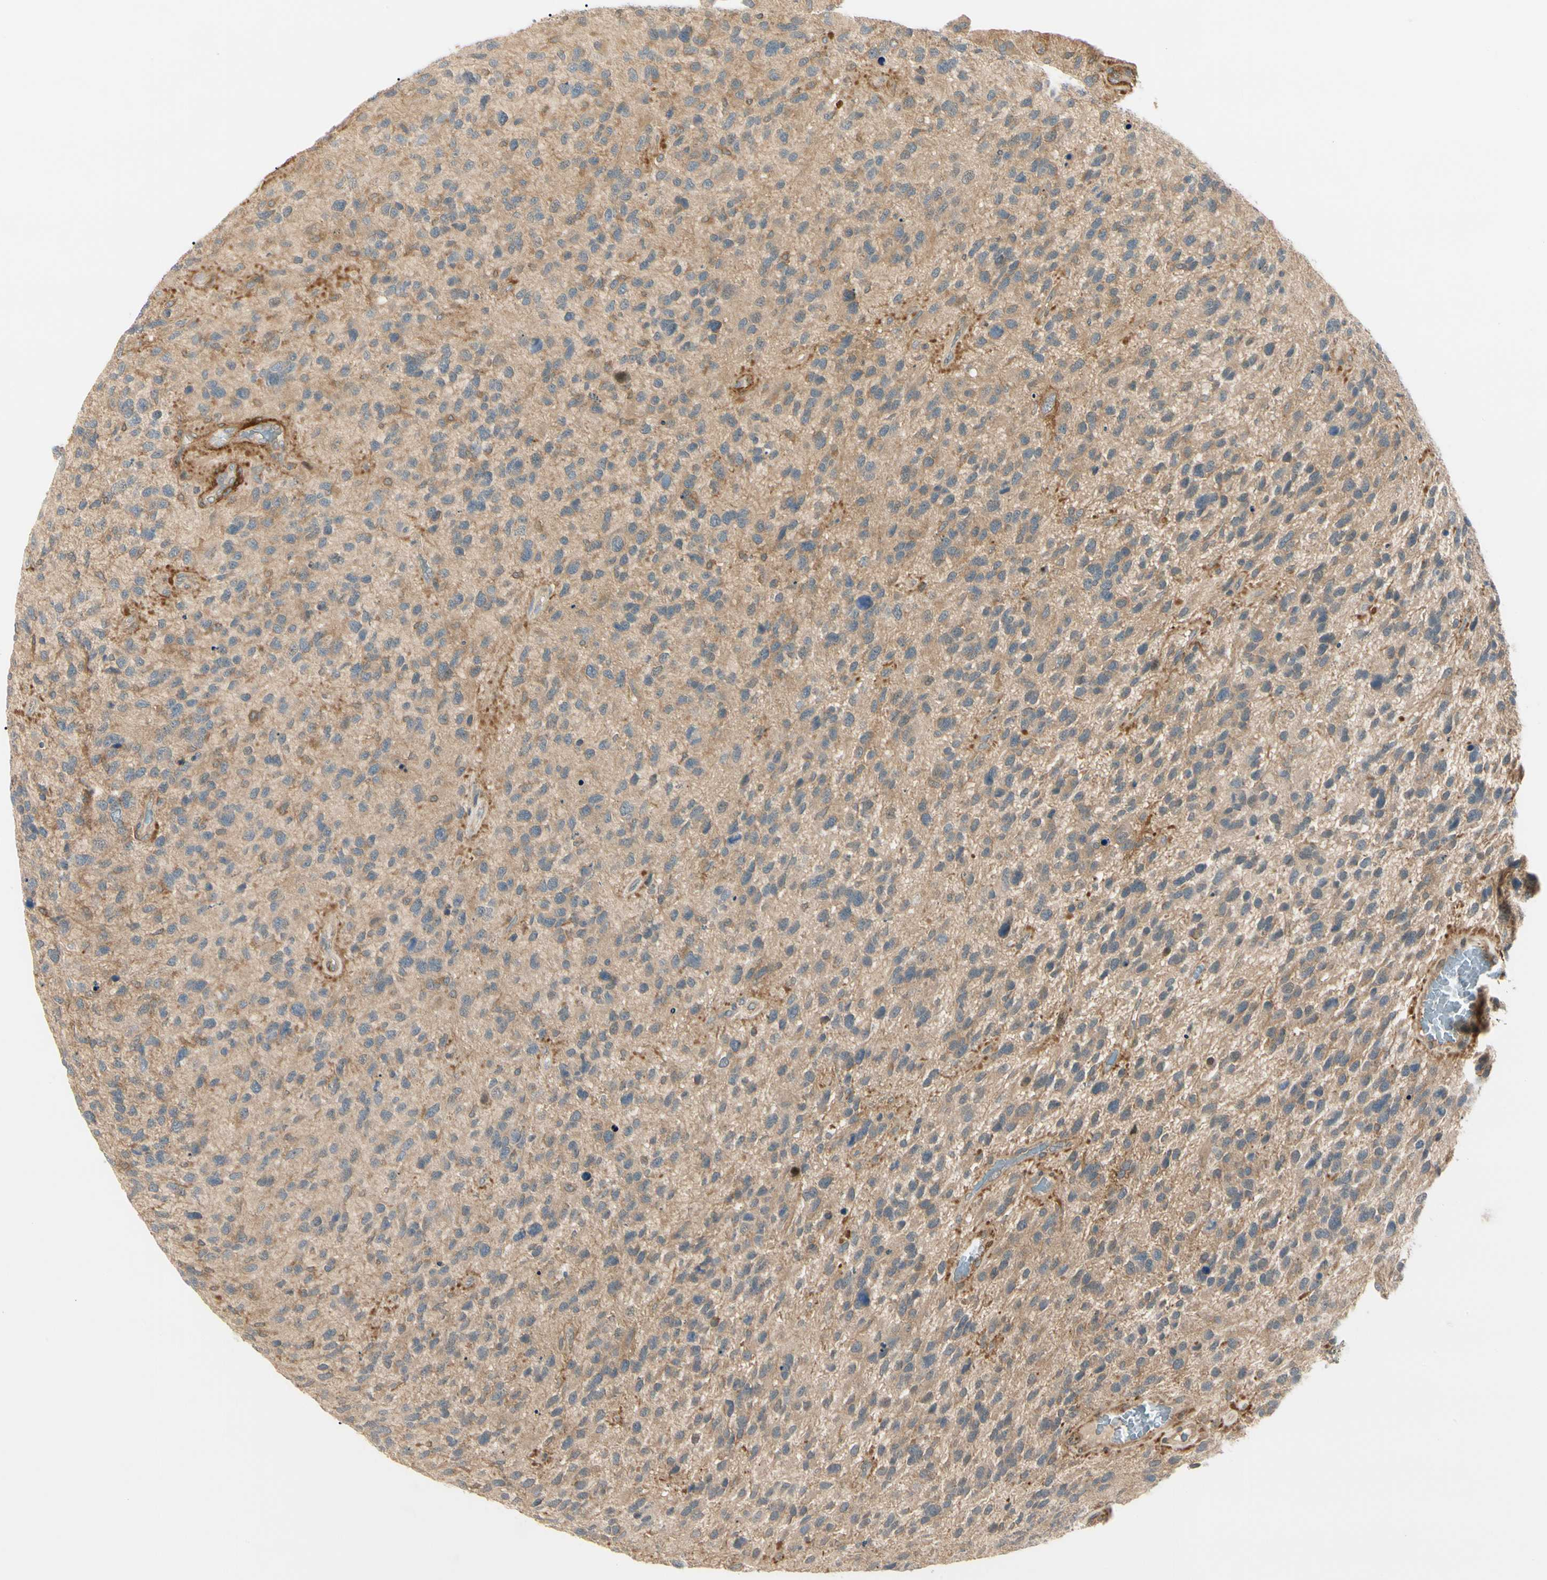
{"staining": {"intensity": "moderate", "quantity": ">75%", "location": "cytoplasmic/membranous"}, "tissue": "glioma", "cell_type": "Tumor cells", "image_type": "cancer", "snomed": [{"axis": "morphology", "description": "Glioma, malignant, High grade"}, {"axis": "topography", "description": "Brain"}], "caption": "DAB (3,3'-diaminobenzidine) immunohistochemical staining of glioma demonstrates moderate cytoplasmic/membranous protein staining in about >75% of tumor cells.", "gene": "F2R", "patient": {"sex": "female", "age": 58}}